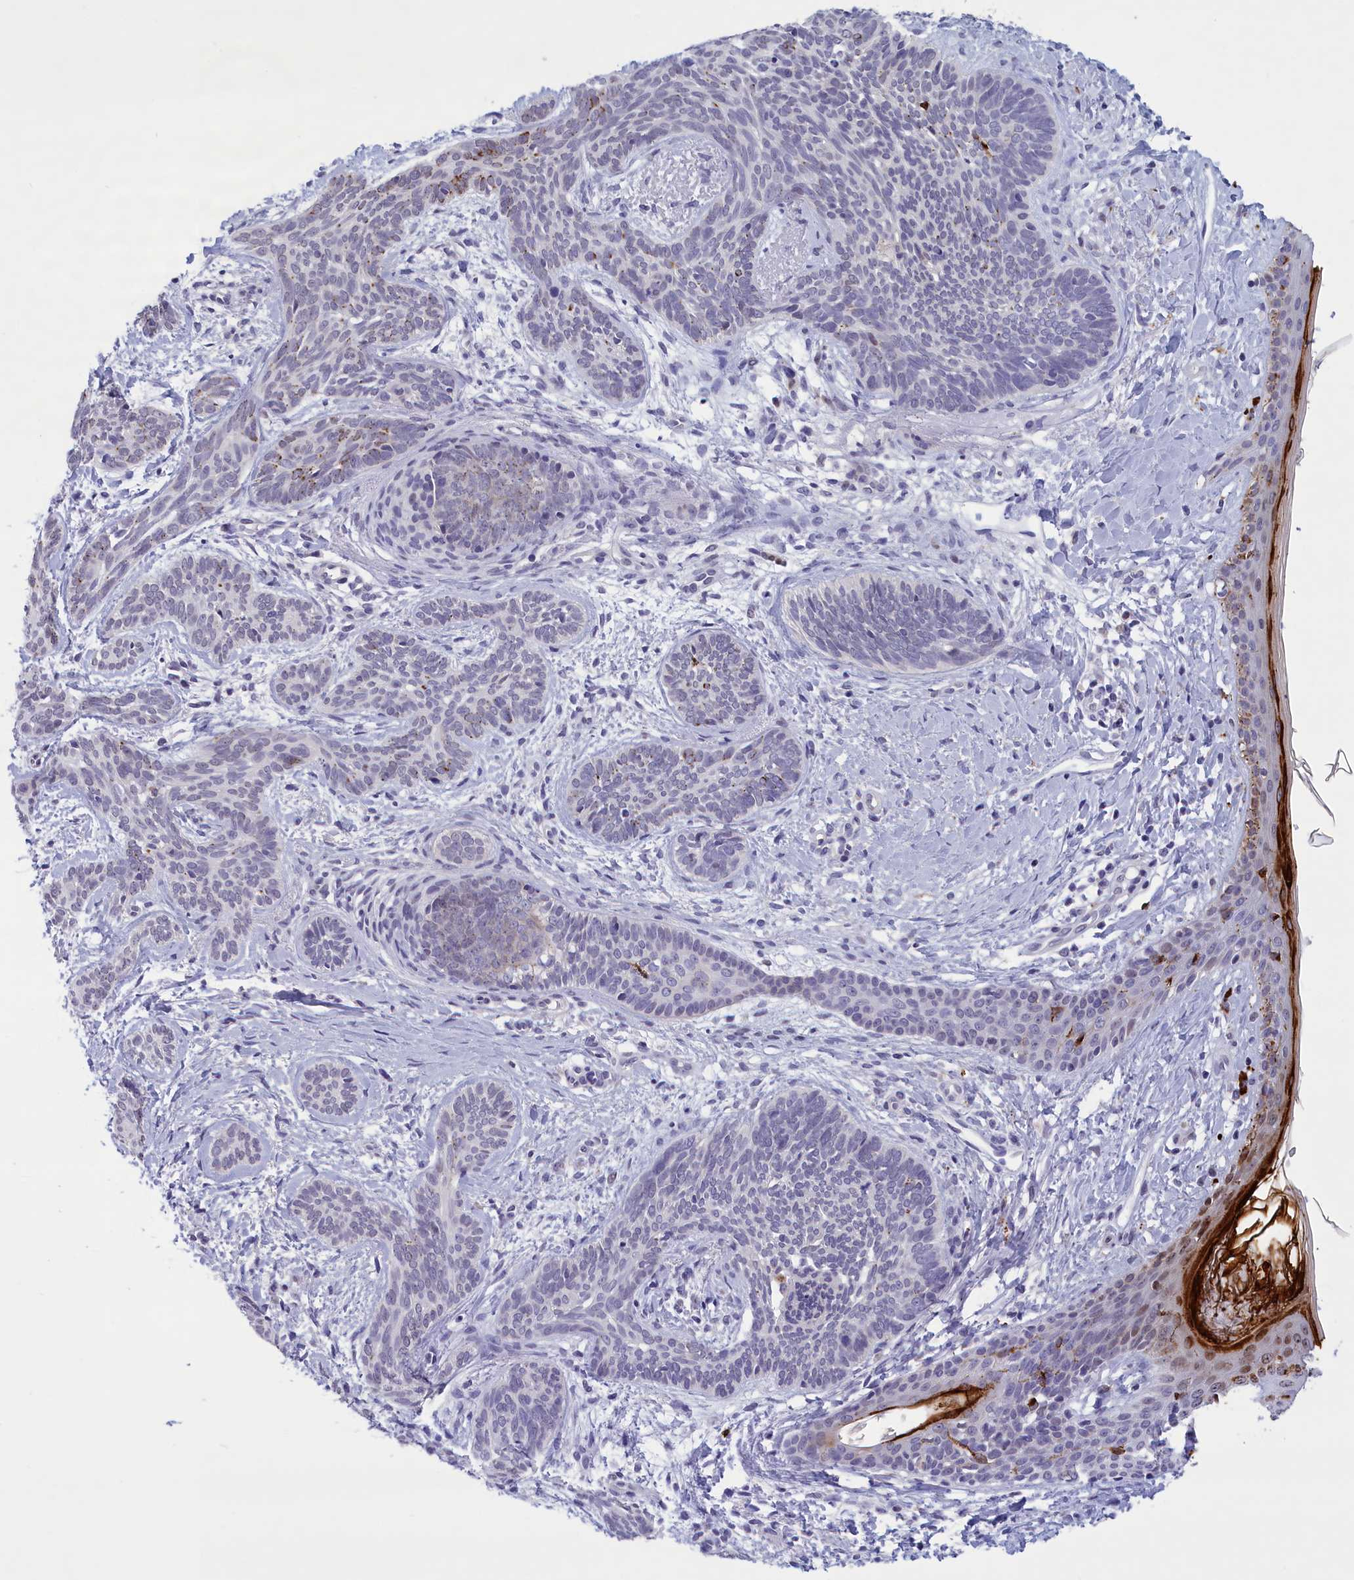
{"staining": {"intensity": "negative", "quantity": "none", "location": "none"}, "tissue": "skin cancer", "cell_type": "Tumor cells", "image_type": "cancer", "snomed": [{"axis": "morphology", "description": "Basal cell carcinoma"}, {"axis": "topography", "description": "Skin"}], "caption": "This is an immunohistochemistry (IHC) micrograph of skin cancer (basal cell carcinoma). There is no expression in tumor cells.", "gene": "ELOA2", "patient": {"sex": "female", "age": 81}}